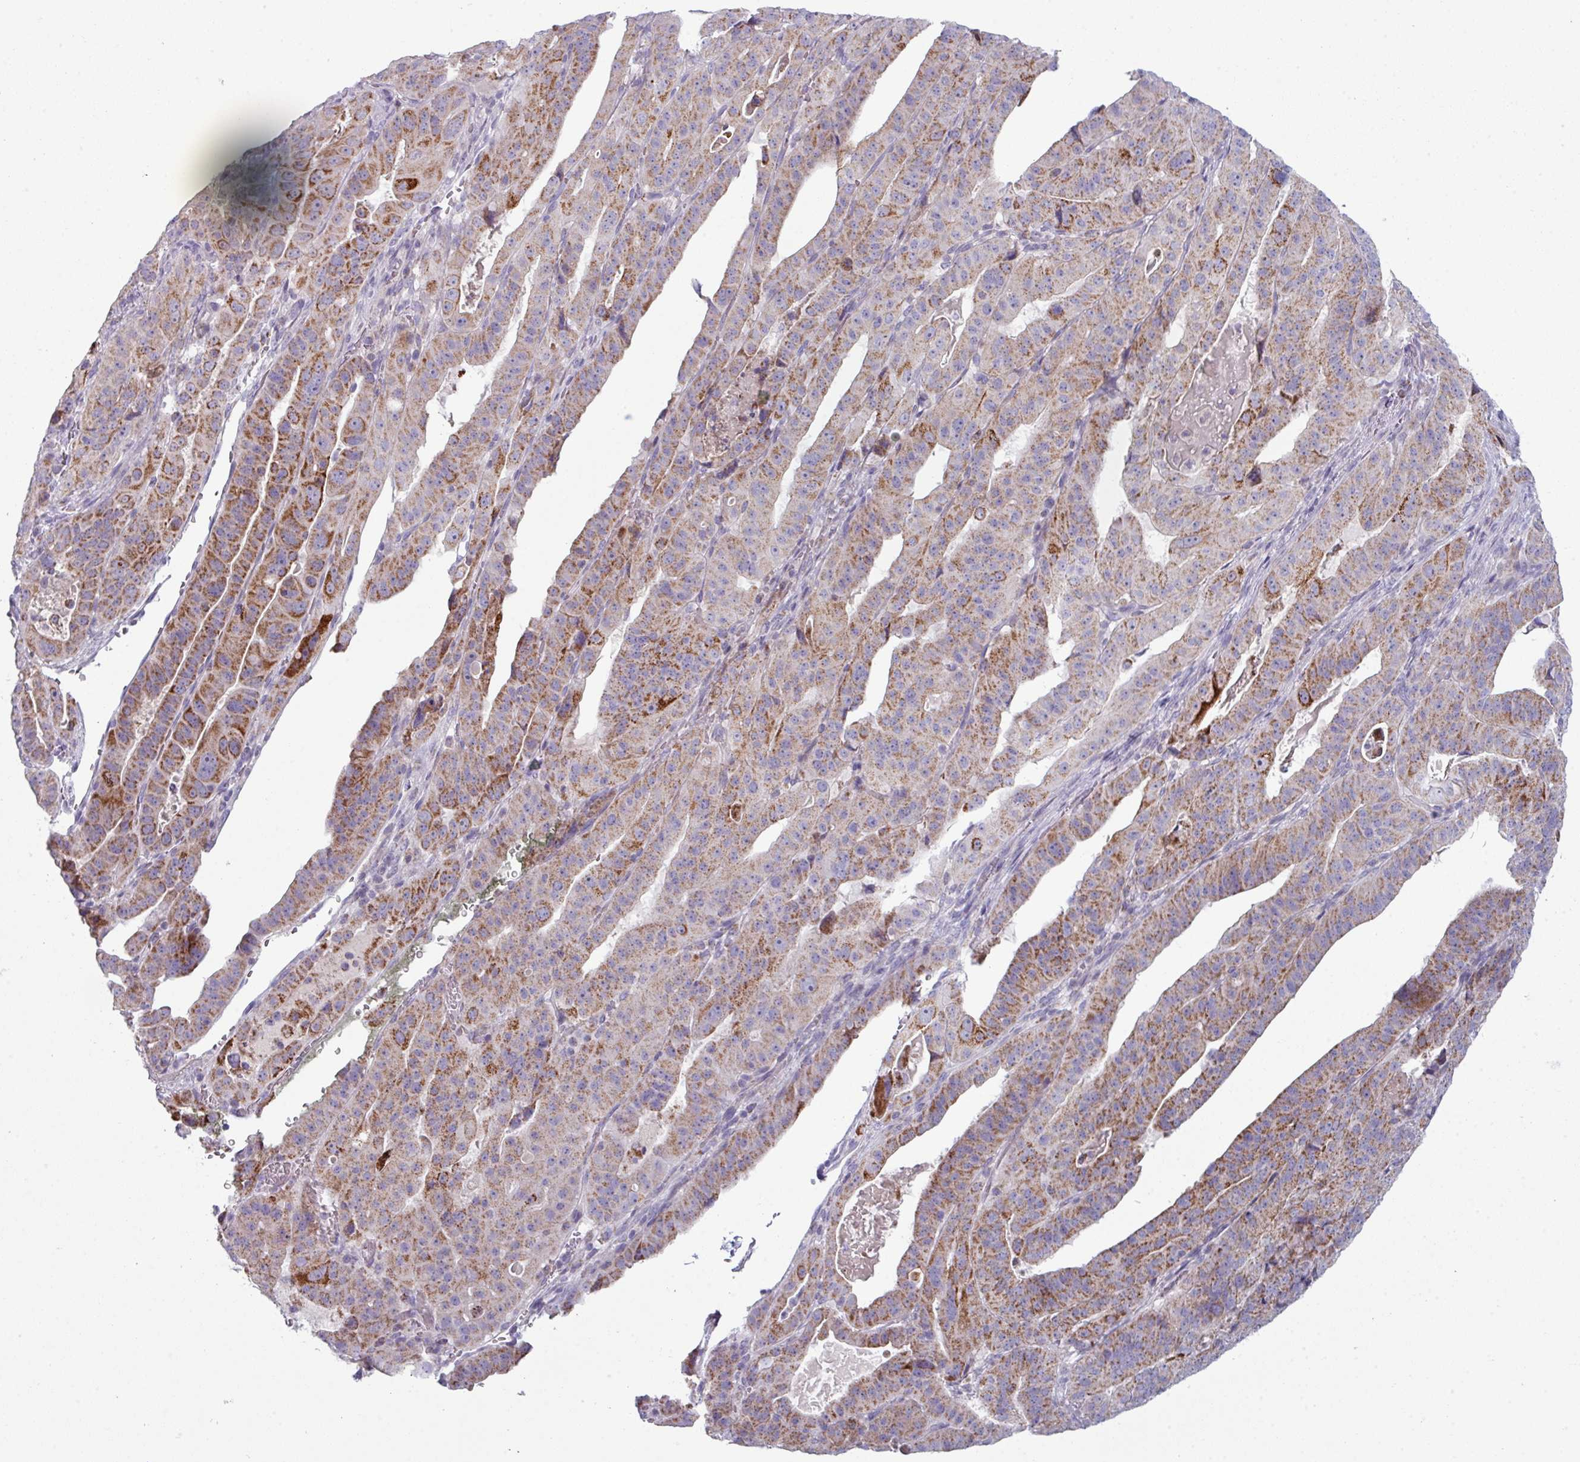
{"staining": {"intensity": "moderate", "quantity": ">75%", "location": "cytoplasmic/membranous"}, "tissue": "stomach cancer", "cell_type": "Tumor cells", "image_type": "cancer", "snomed": [{"axis": "morphology", "description": "Adenocarcinoma, NOS"}, {"axis": "topography", "description": "Stomach"}], "caption": "A medium amount of moderate cytoplasmic/membranous expression is appreciated in approximately >75% of tumor cells in stomach adenocarcinoma tissue.", "gene": "ZNF615", "patient": {"sex": "male", "age": 48}}